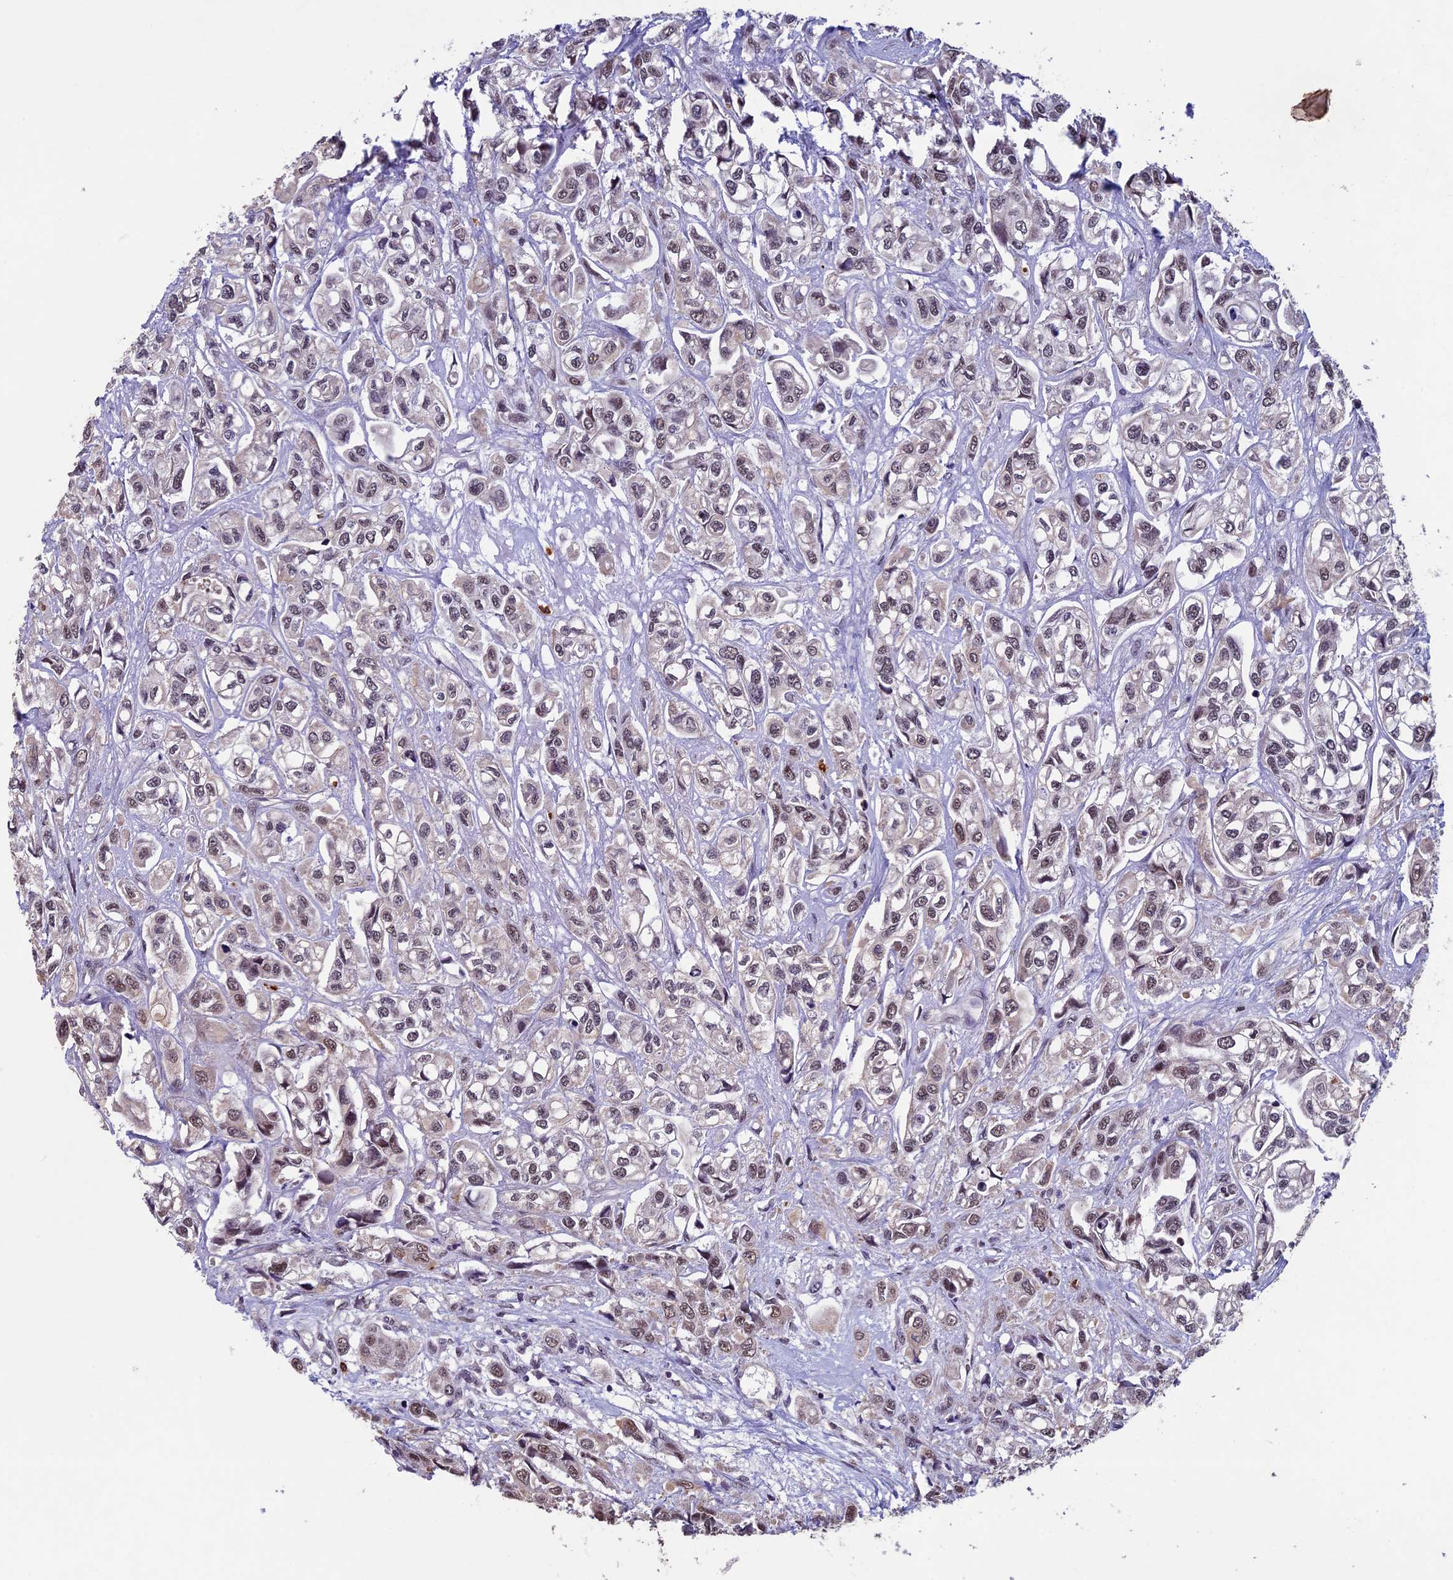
{"staining": {"intensity": "moderate", "quantity": ">75%", "location": "nuclear"}, "tissue": "urothelial cancer", "cell_type": "Tumor cells", "image_type": "cancer", "snomed": [{"axis": "morphology", "description": "Urothelial carcinoma, High grade"}, {"axis": "topography", "description": "Urinary bladder"}], "caption": "The micrograph reveals staining of high-grade urothelial carcinoma, revealing moderate nuclear protein expression (brown color) within tumor cells. Using DAB (brown) and hematoxylin (blue) stains, captured at high magnification using brightfield microscopy.", "gene": "RNF40", "patient": {"sex": "male", "age": 67}}